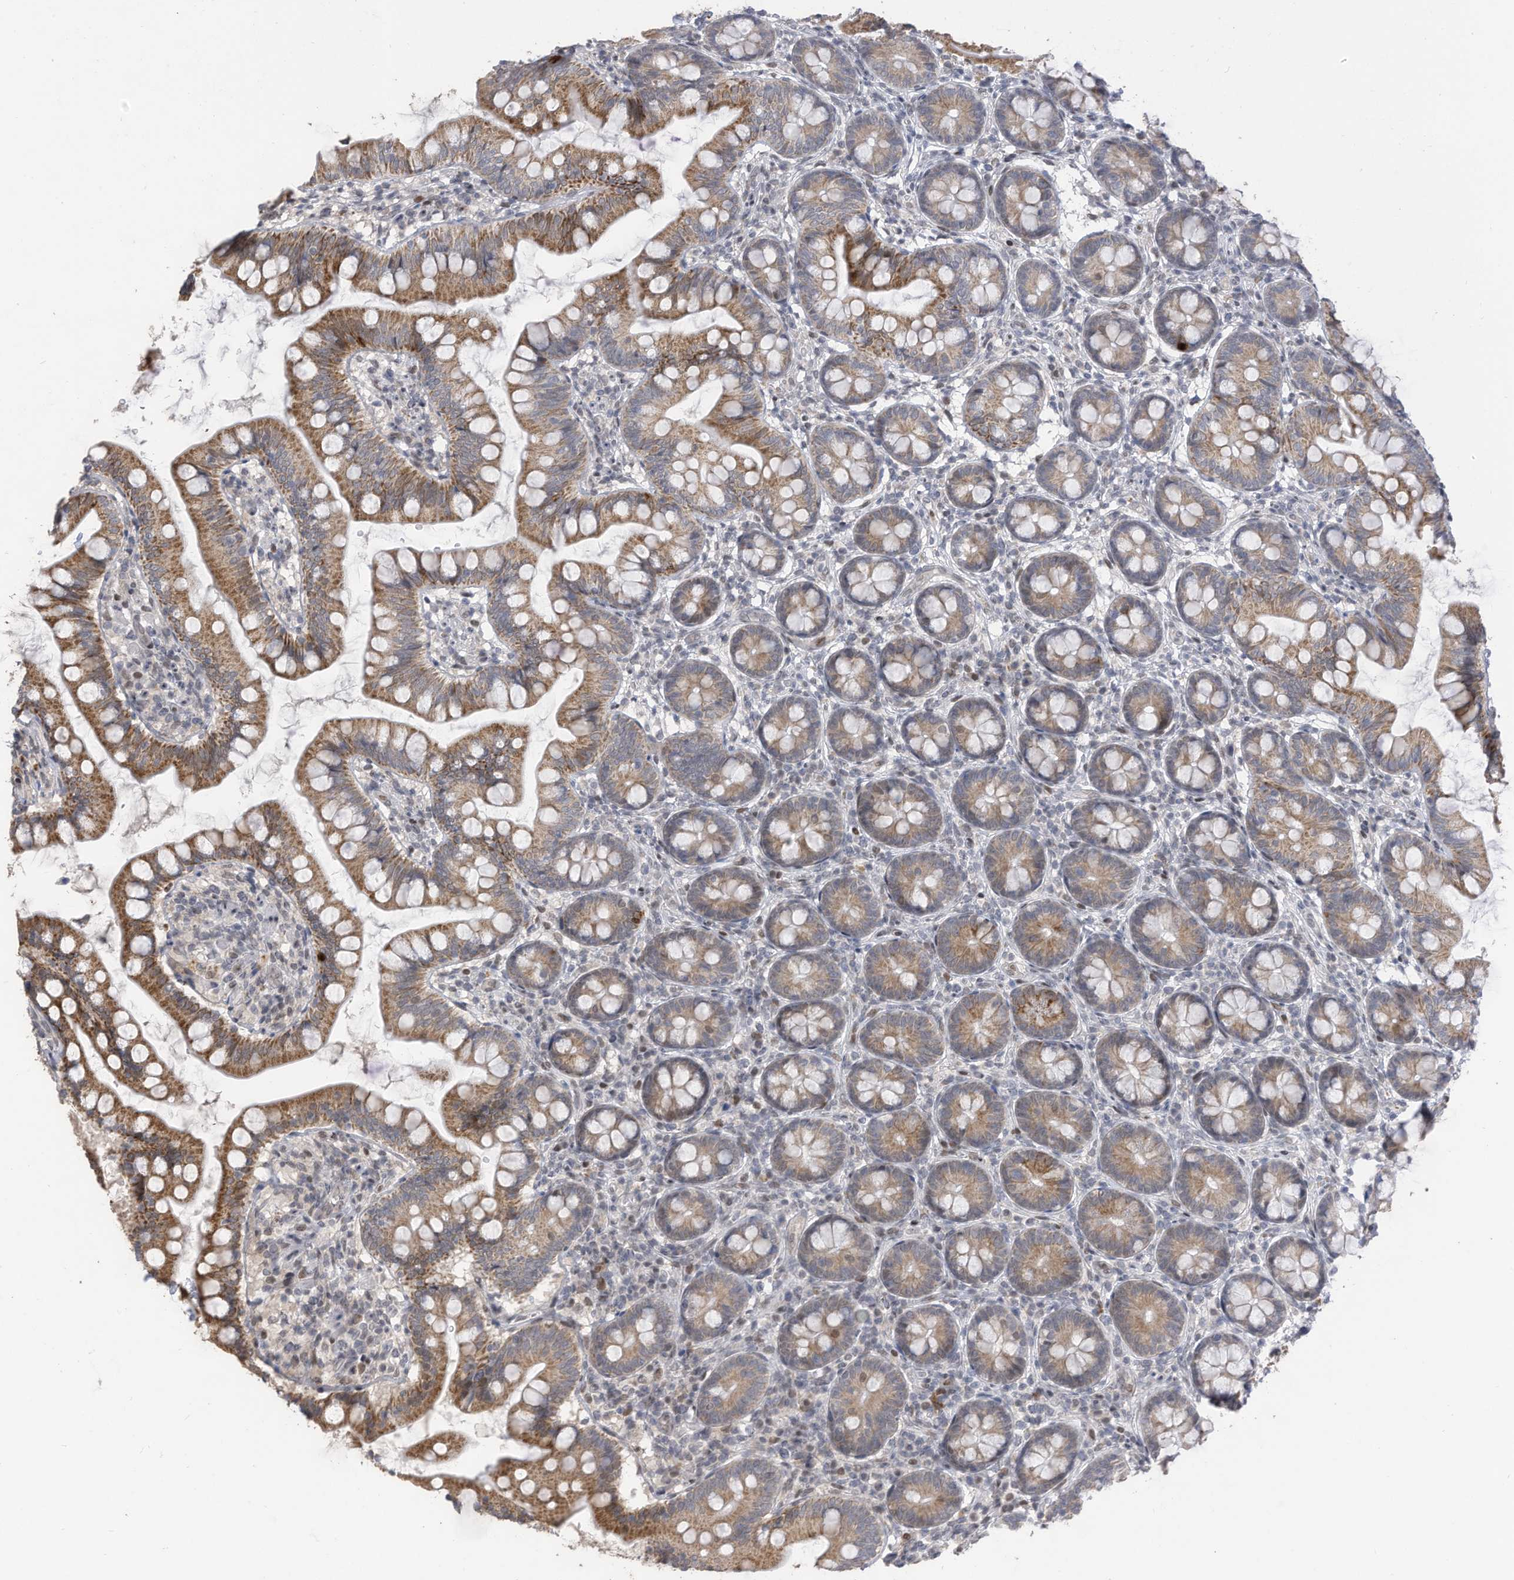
{"staining": {"intensity": "strong", "quantity": "25%-75%", "location": "cytoplasmic/membranous"}, "tissue": "small intestine", "cell_type": "Glandular cells", "image_type": "normal", "snomed": [{"axis": "morphology", "description": "Normal tissue, NOS"}, {"axis": "topography", "description": "Small intestine"}], "caption": "Immunohistochemistry (IHC) staining of benign small intestine, which shows high levels of strong cytoplasmic/membranous positivity in approximately 25%-75% of glandular cells indicating strong cytoplasmic/membranous protein positivity. The staining was performed using DAB (3,3'-diaminobenzidine) (brown) for protein detection and nuclei were counterstained in hematoxylin (blue).", "gene": "RABL3", "patient": {"sex": "male", "age": 7}}